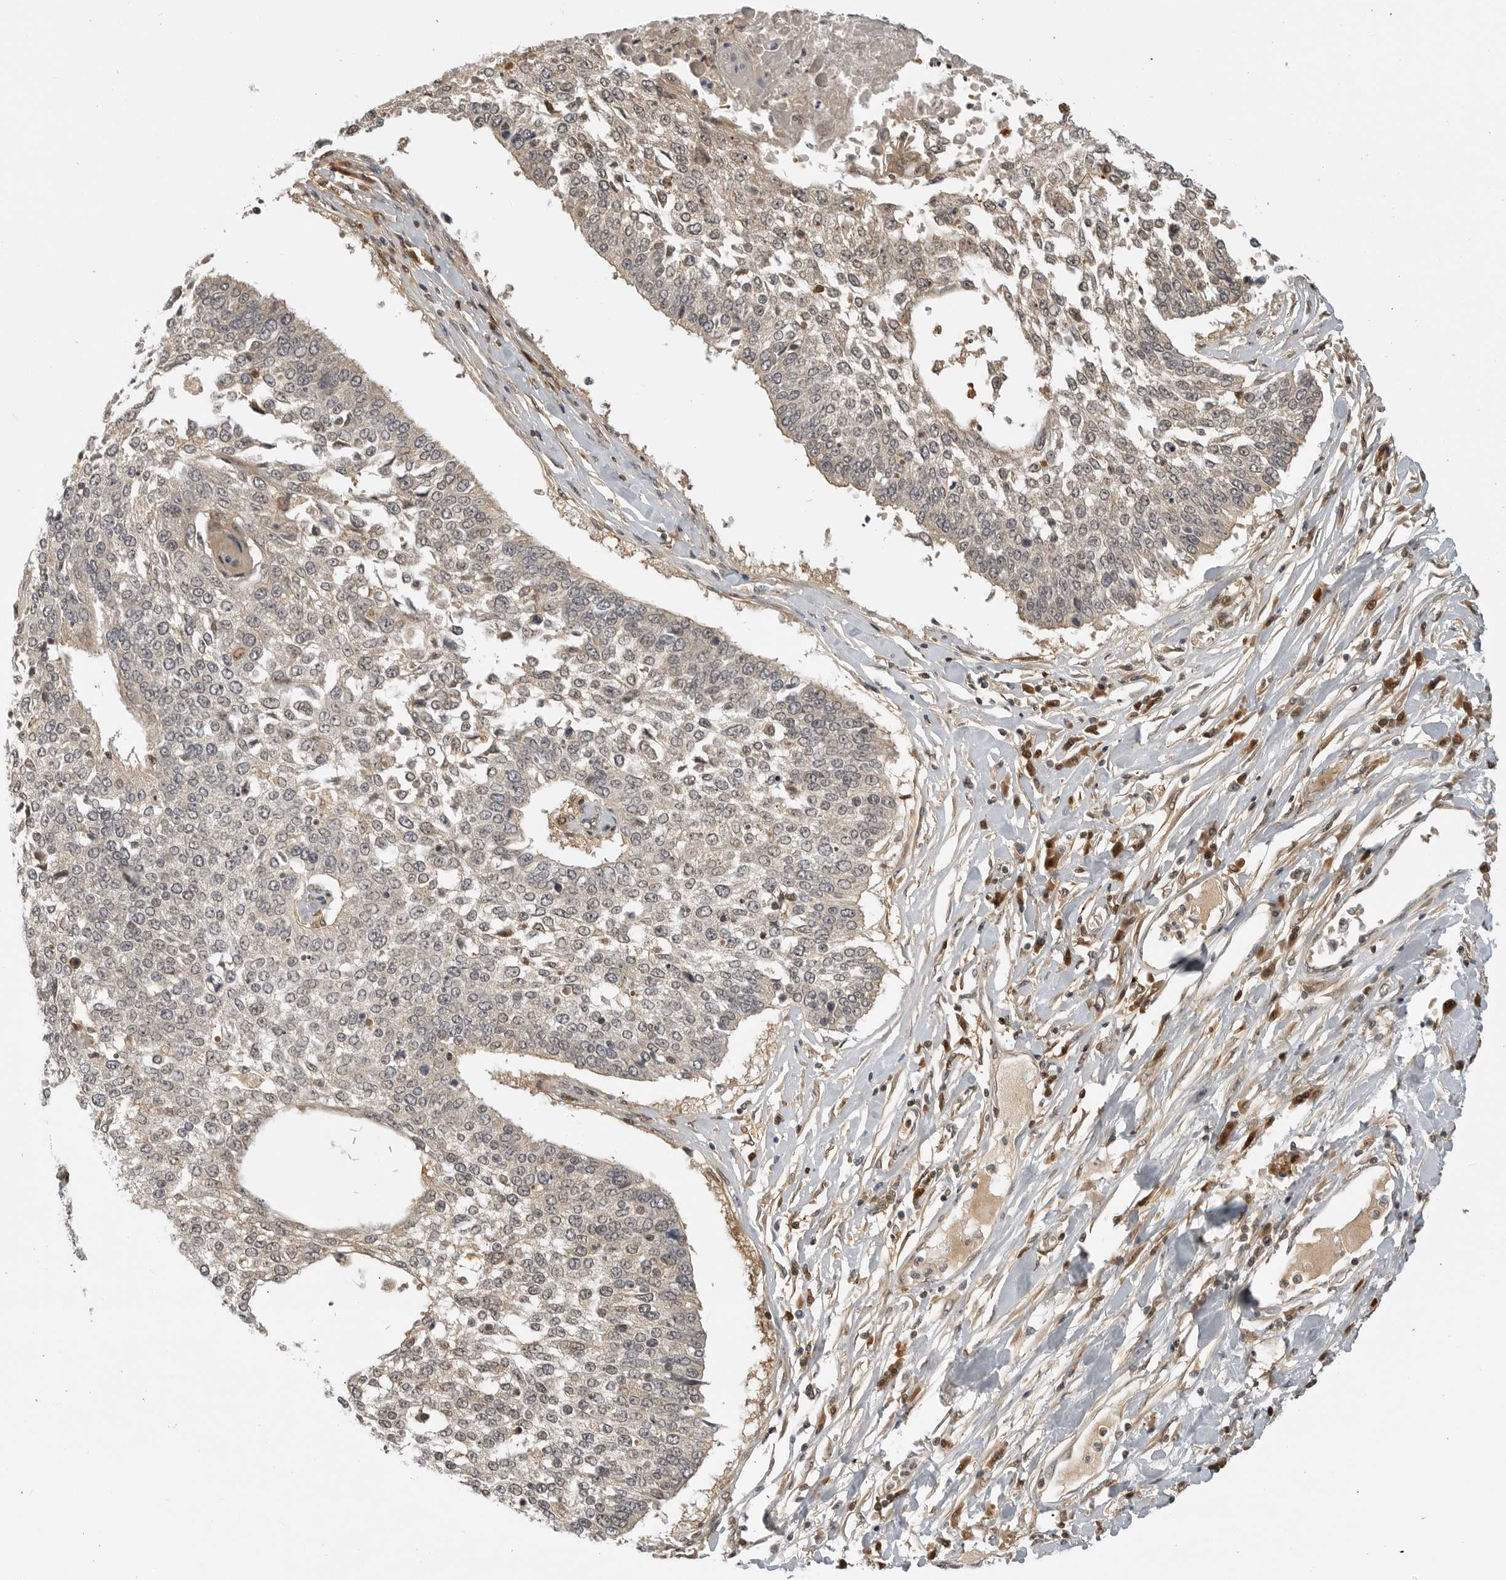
{"staining": {"intensity": "negative", "quantity": "none", "location": "none"}, "tissue": "lung cancer", "cell_type": "Tumor cells", "image_type": "cancer", "snomed": [{"axis": "morphology", "description": "Normal tissue, NOS"}, {"axis": "morphology", "description": "Squamous cell carcinoma, NOS"}, {"axis": "topography", "description": "Cartilage tissue"}, {"axis": "topography", "description": "Bronchus"}, {"axis": "topography", "description": "Lung"}, {"axis": "topography", "description": "Peripheral nerve tissue"}], "caption": "An IHC image of lung cancer is shown. There is no staining in tumor cells of lung cancer.", "gene": "CTIF", "patient": {"sex": "female", "age": 49}}